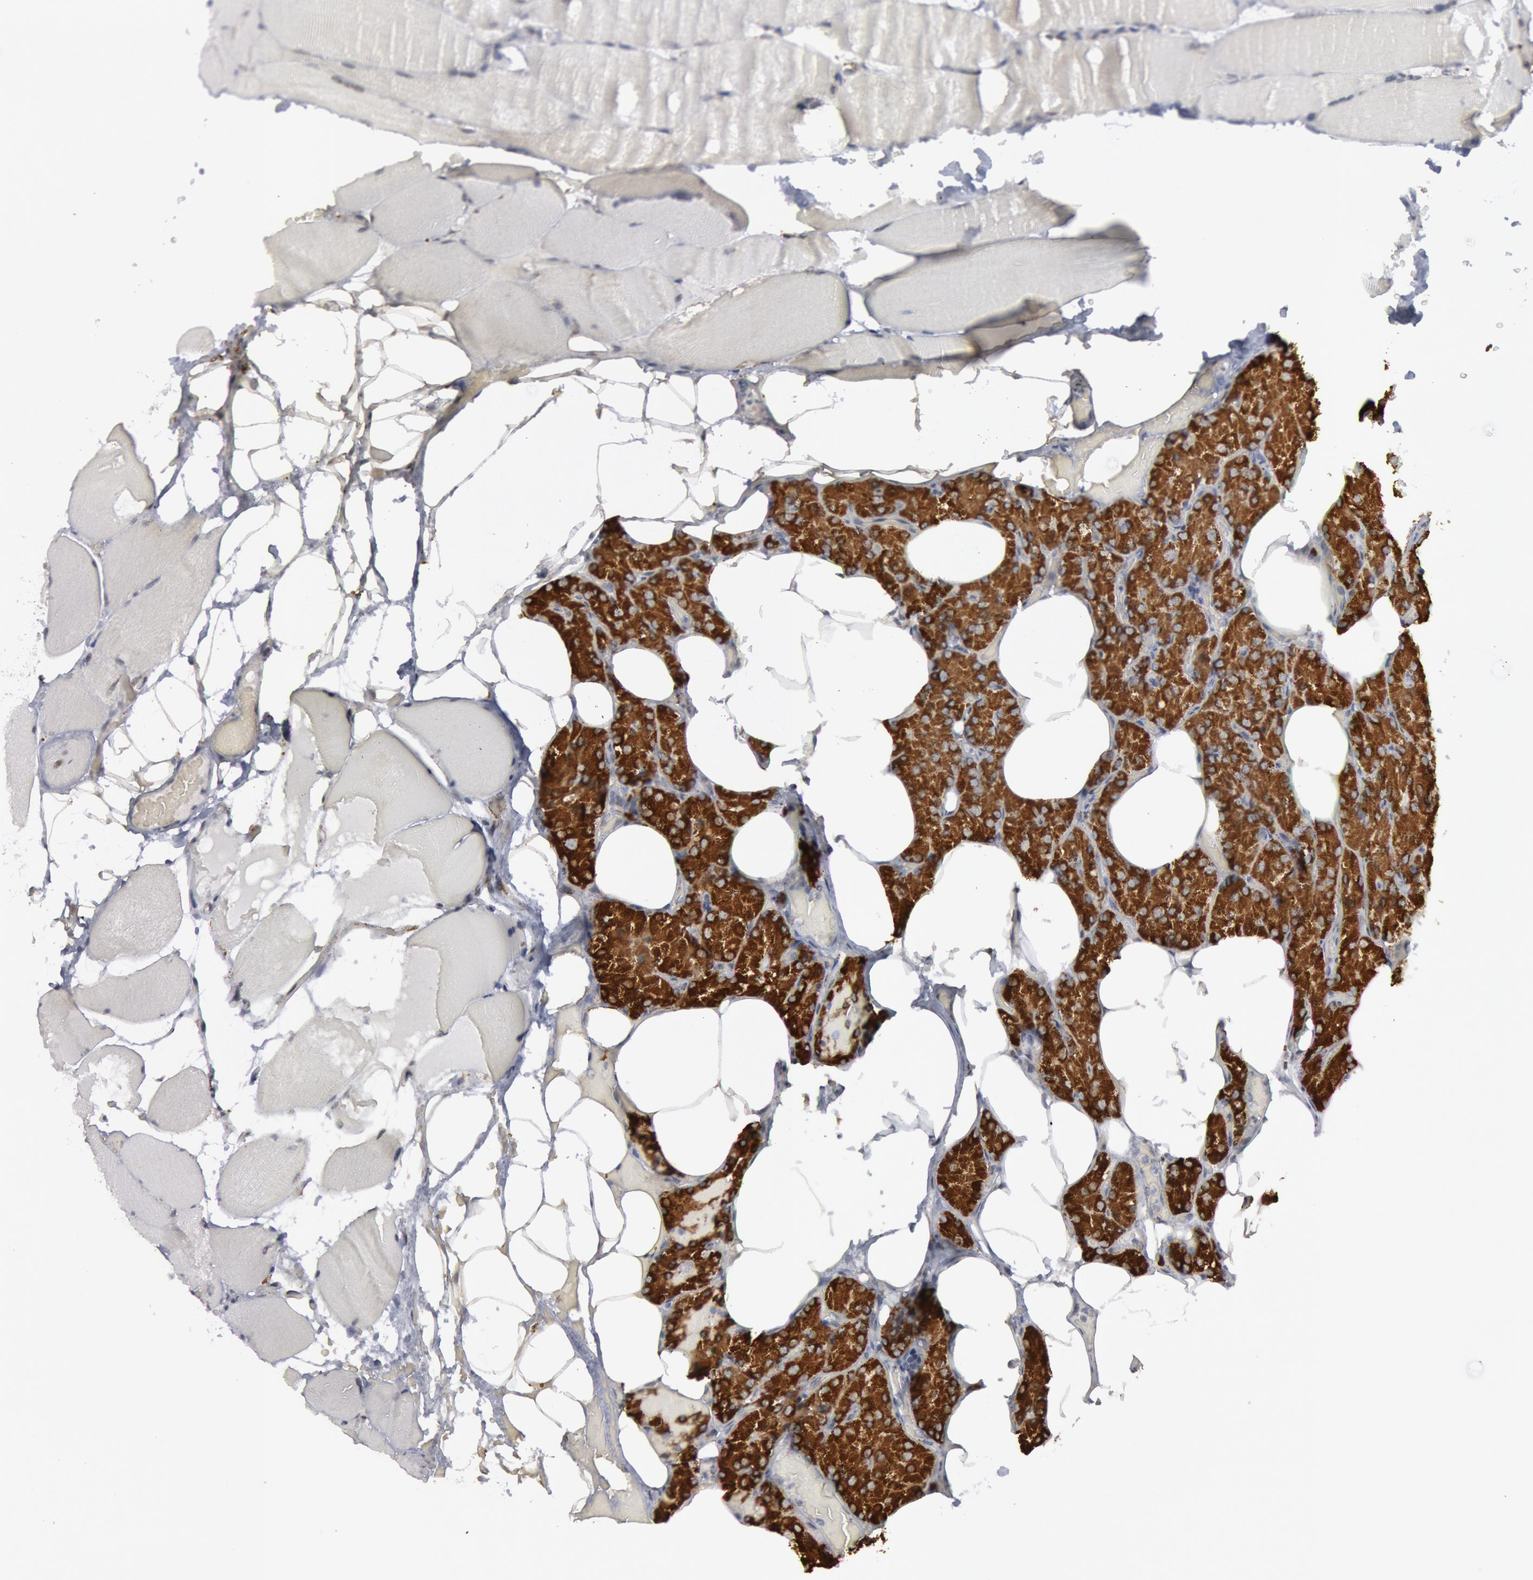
{"staining": {"intensity": "moderate", "quantity": ">75%", "location": "cytoplasmic/membranous"}, "tissue": "parathyroid gland", "cell_type": "Glandular cells", "image_type": "normal", "snomed": [{"axis": "morphology", "description": "Normal tissue, NOS"}, {"axis": "topography", "description": "Skeletal muscle"}, {"axis": "topography", "description": "Parathyroid gland"}], "caption": "Glandular cells show moderate cytoplasmic/membranous positivity in about >75% of cells in unremarkable parathyroid gland.", "gene": "CASP9", "patient": {"sex": "female", "age": 37}}